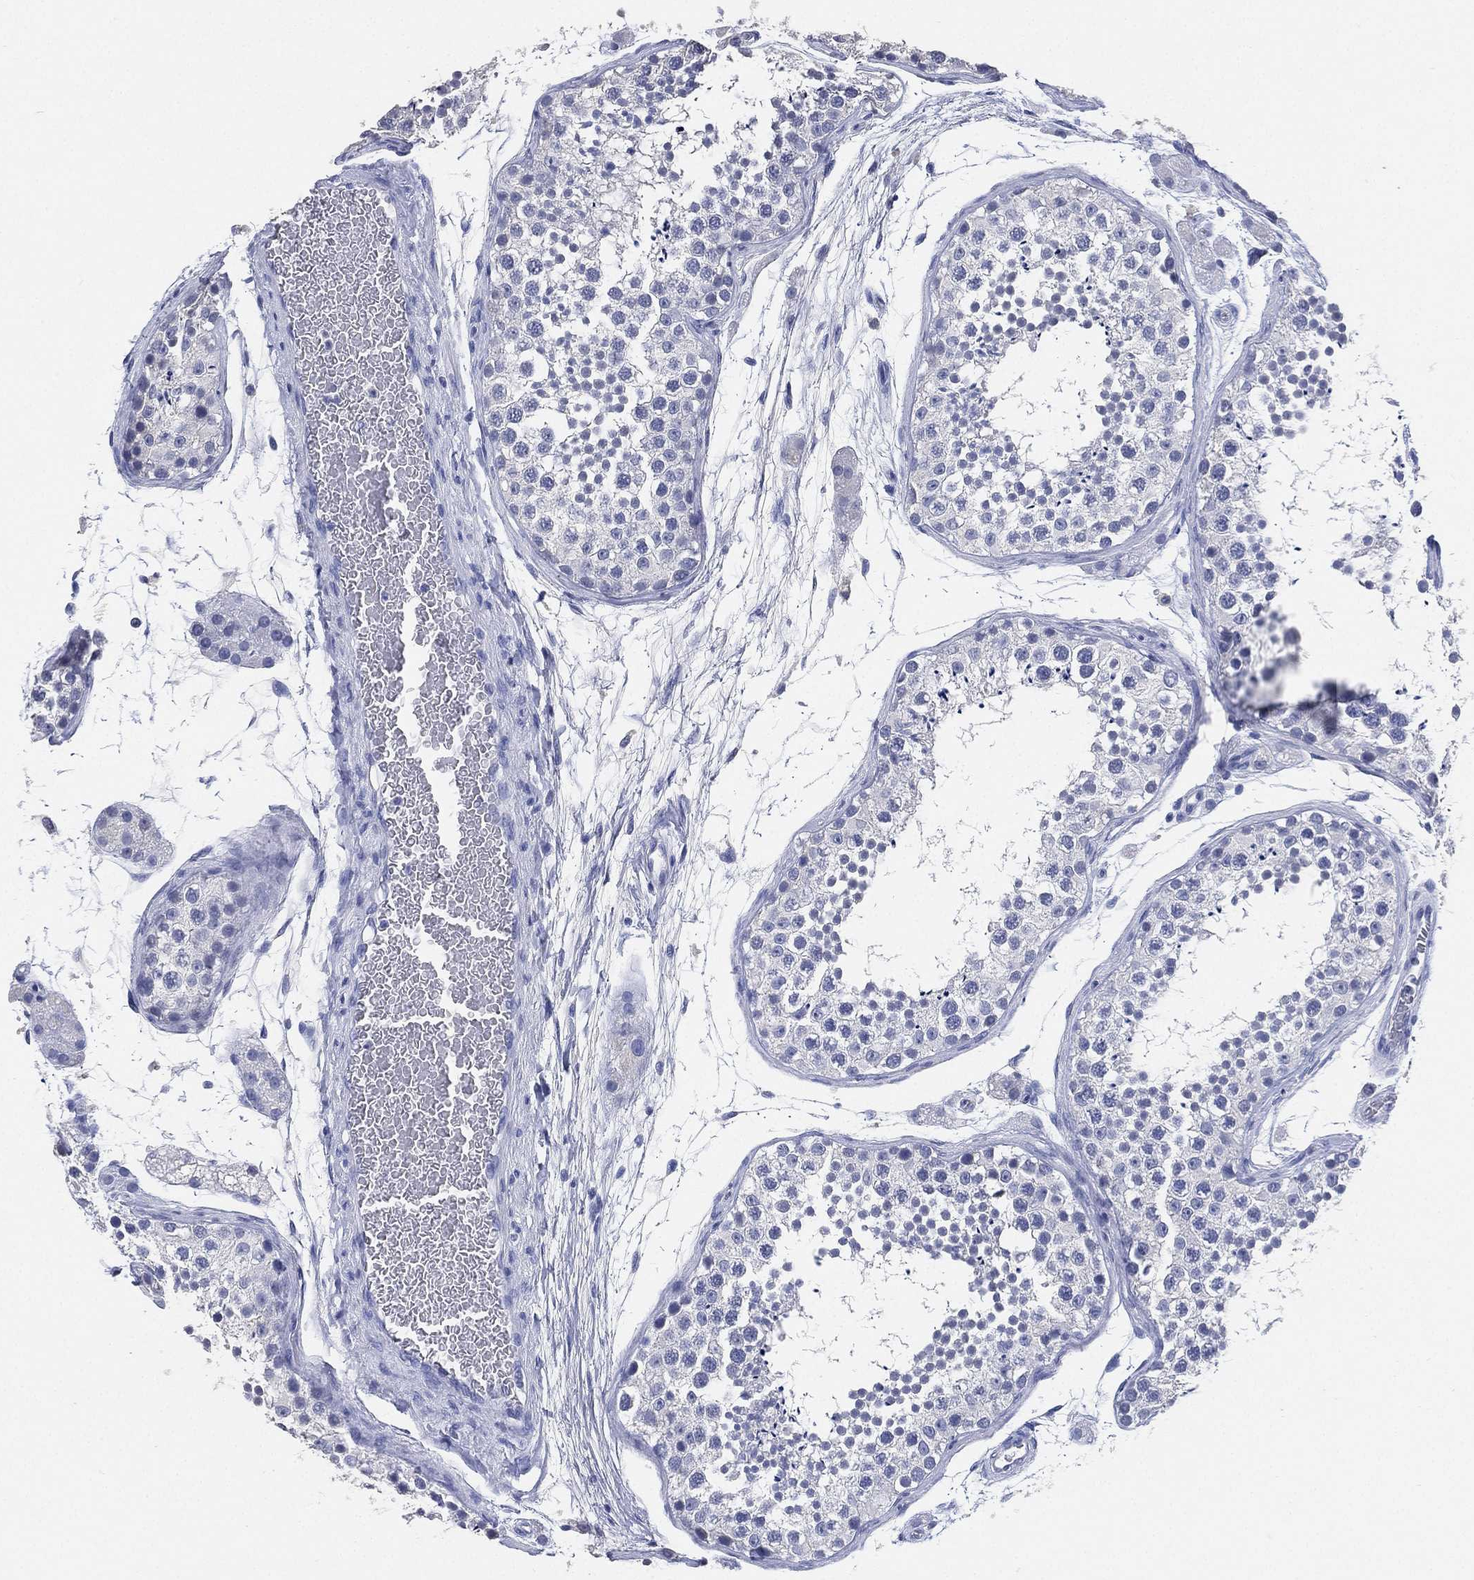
{"staining": {"intensity": "negative", "quantity": "none", "location": "none"}, "tissue": "testis", "cell_type": "Cells in seminiferous ducts", "image_type": "normal", "snomed": [{"axis": "morphology", "description": "Normal tissue, NOS"}, {"axis": "topography", "description": "Testis"}], "caption": "This histopathology image is of normal testis stained with immunohistochemistry (IHC) to label a protein in brown with the nuclei are counter-stained blue. There is no staining in cells in seminiferous ducts.", "gene": "IYD", "patient": {"sex": "male", "age": 41}}